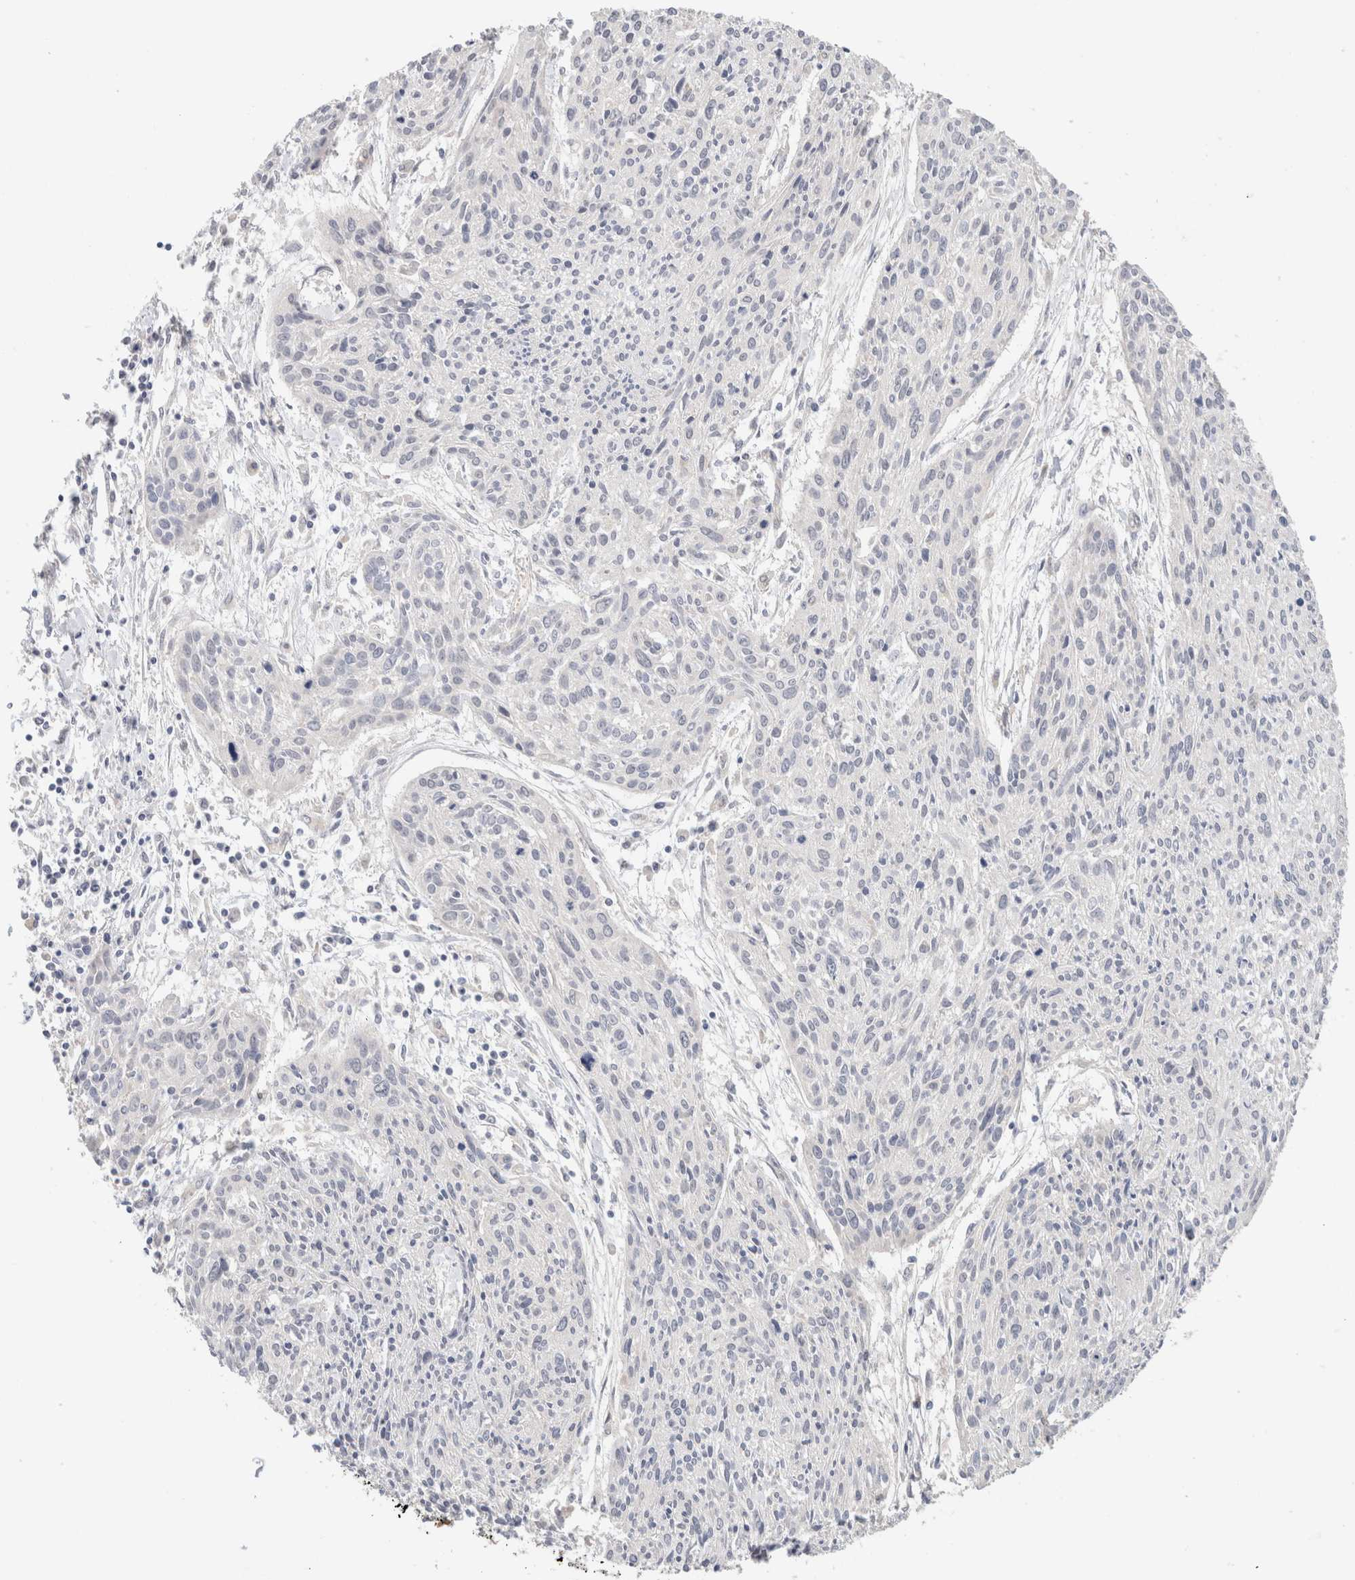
{"staining": {"intensity": "negative", "quantity": "none", "location": "none"}, "tissue": "cervical cancer", "cell_type": "Tumor cells", "image_type": "cancer", "snomed": [{"axis": "morphology", "description": "Squamous cell carcinoma, NOS"}, {"axis": "topography", "description": "Cervix"}], "caption": "This micrograph is of cervical cancer (squamous cell carcinoma) stained with immunohistochemistry to label a protein in brown with the nuclei are counter-stained blue. There is no positivity in tumor cells.", "gene": "CA13", "patient": {"sex": "female", "age": 51}}